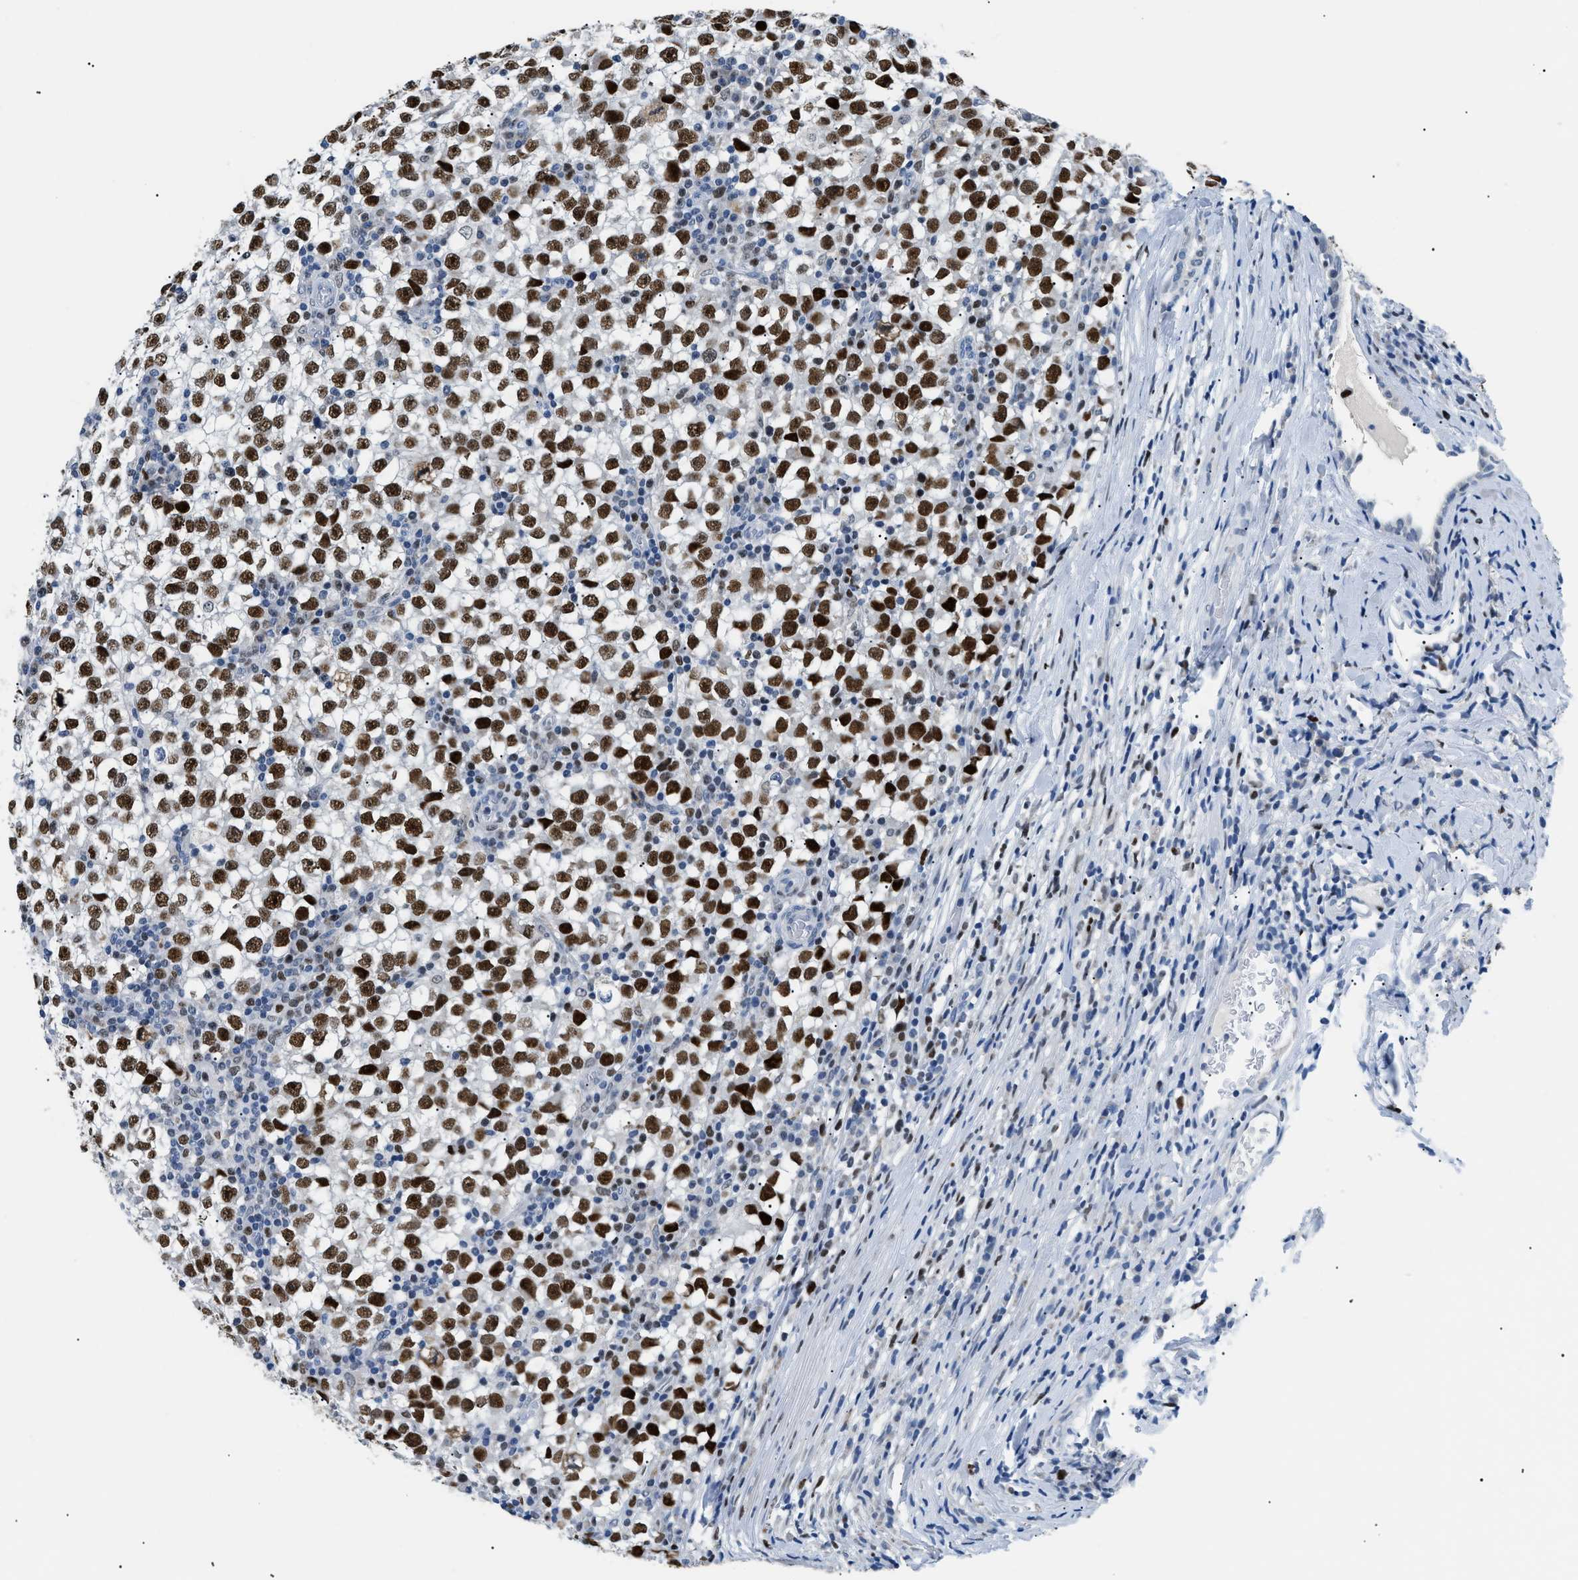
{"staining": {"intensity": "strong", "quantity": ">75%", "location": "nuclear"}, "tissue": "testis cancer", "cell_type": "Tumor cells", "image_type": "cancer", "snomed": [{"axis": "morphology", "description": "Seminoma, NOS"}, {"axis": "topography", "description": "Testis"}], "caption": "Testis cancer tissue reveals strong nuclear expression in approximately >75% of tumor cells", "gene": "SMARCC1", "patient": {"sex": "male", "age": 65}}